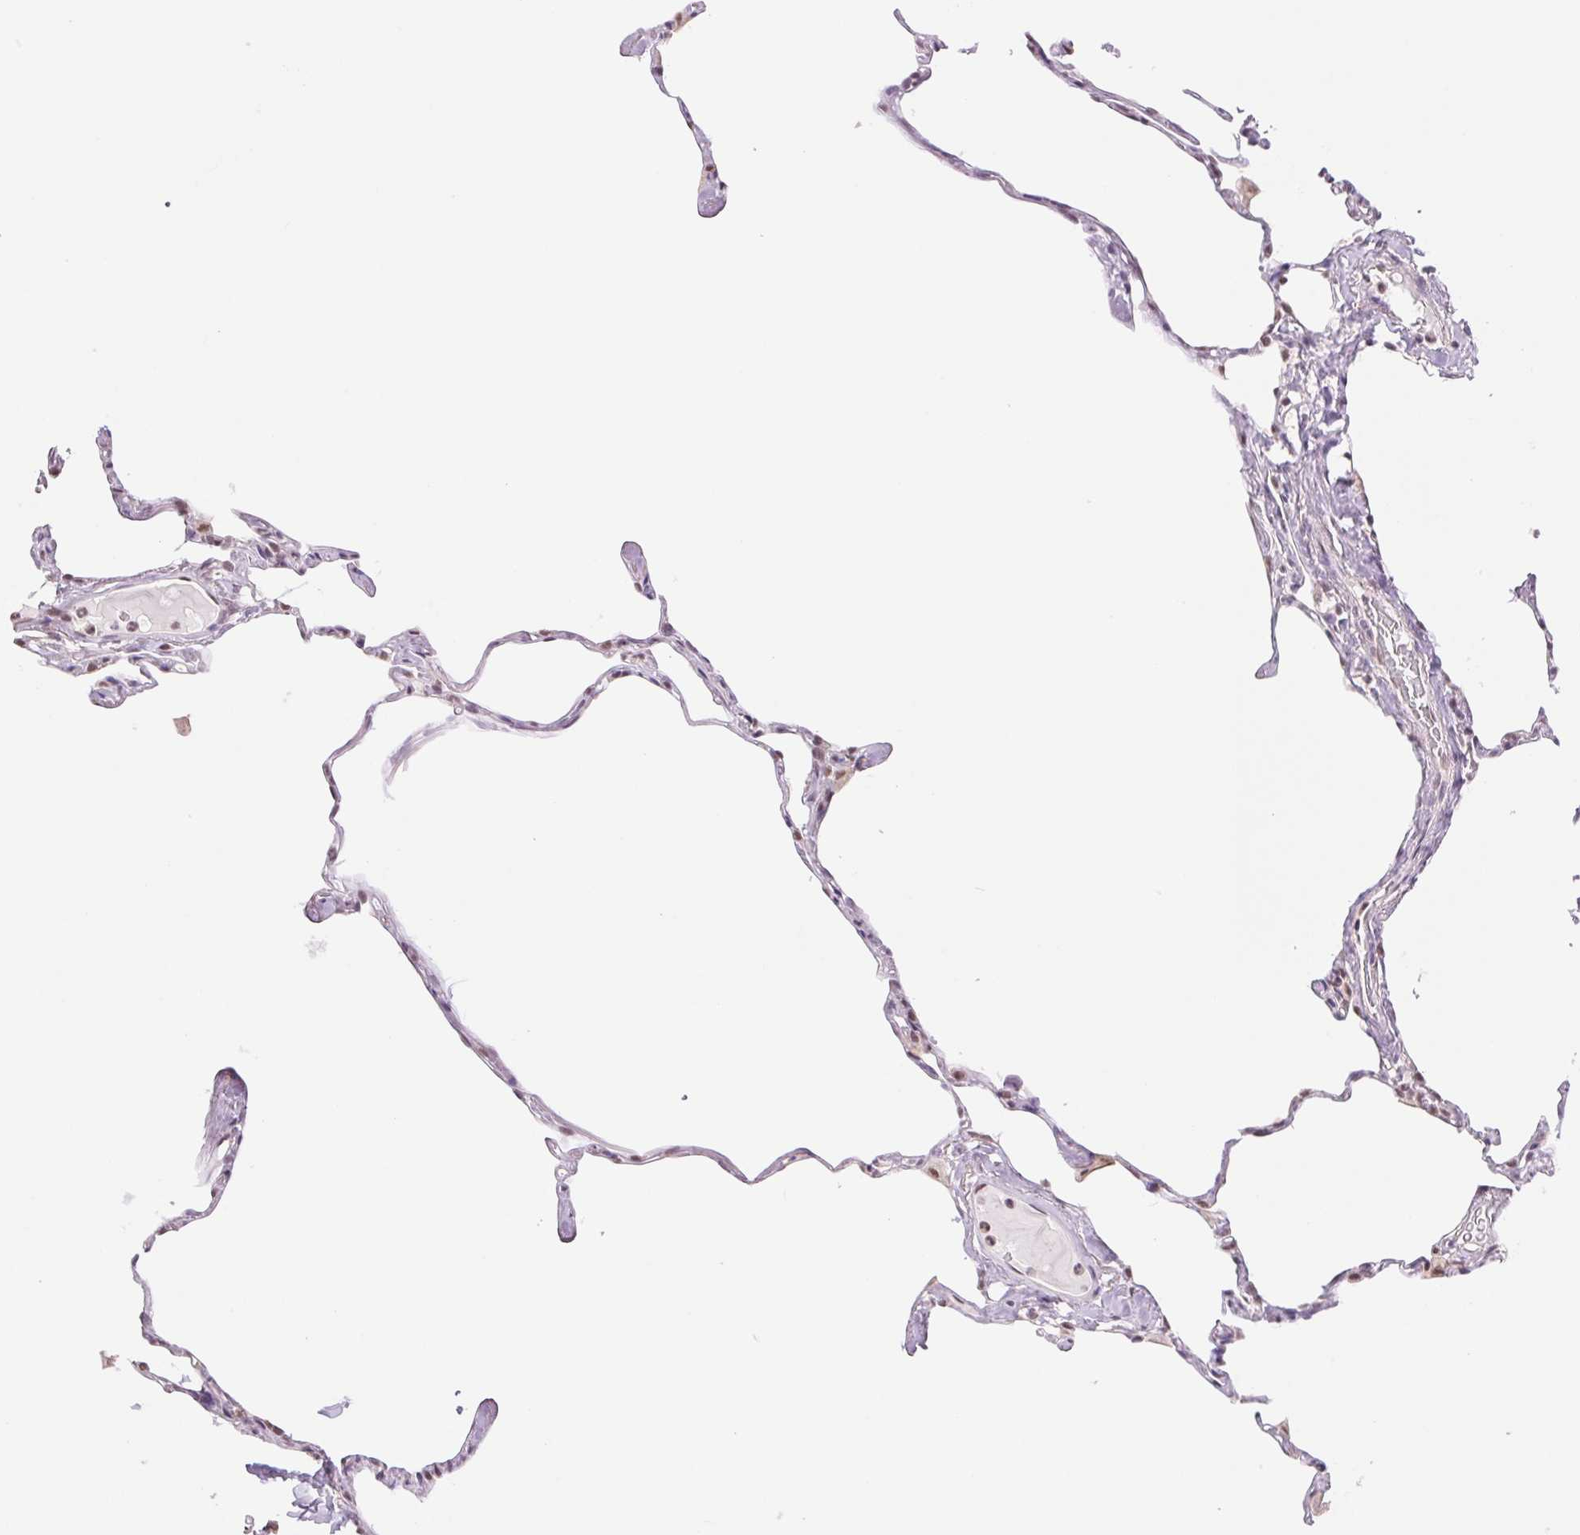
{"staining": {"intensity": "negative", "quantity": "none", "location": "none"}, "tissue": "lung", "cell_type": "Alveolar cells", "image_type": "normal", "snomed": [{"axis": "morphology", "description": "Normal tissue, NOS"}, {"axis": "topography", "description": "Lung"}], "caption": "The histopathology image shows no significant positivity in alveolar cells of lung. Brightfield microscopy of immunohistochemistry (IHC) stained with DAB (brown) and hematoxylin (blue), captured at high magnification.", "gene": "RPRD1B", "patient": {"sex": "male", "age": 65}}